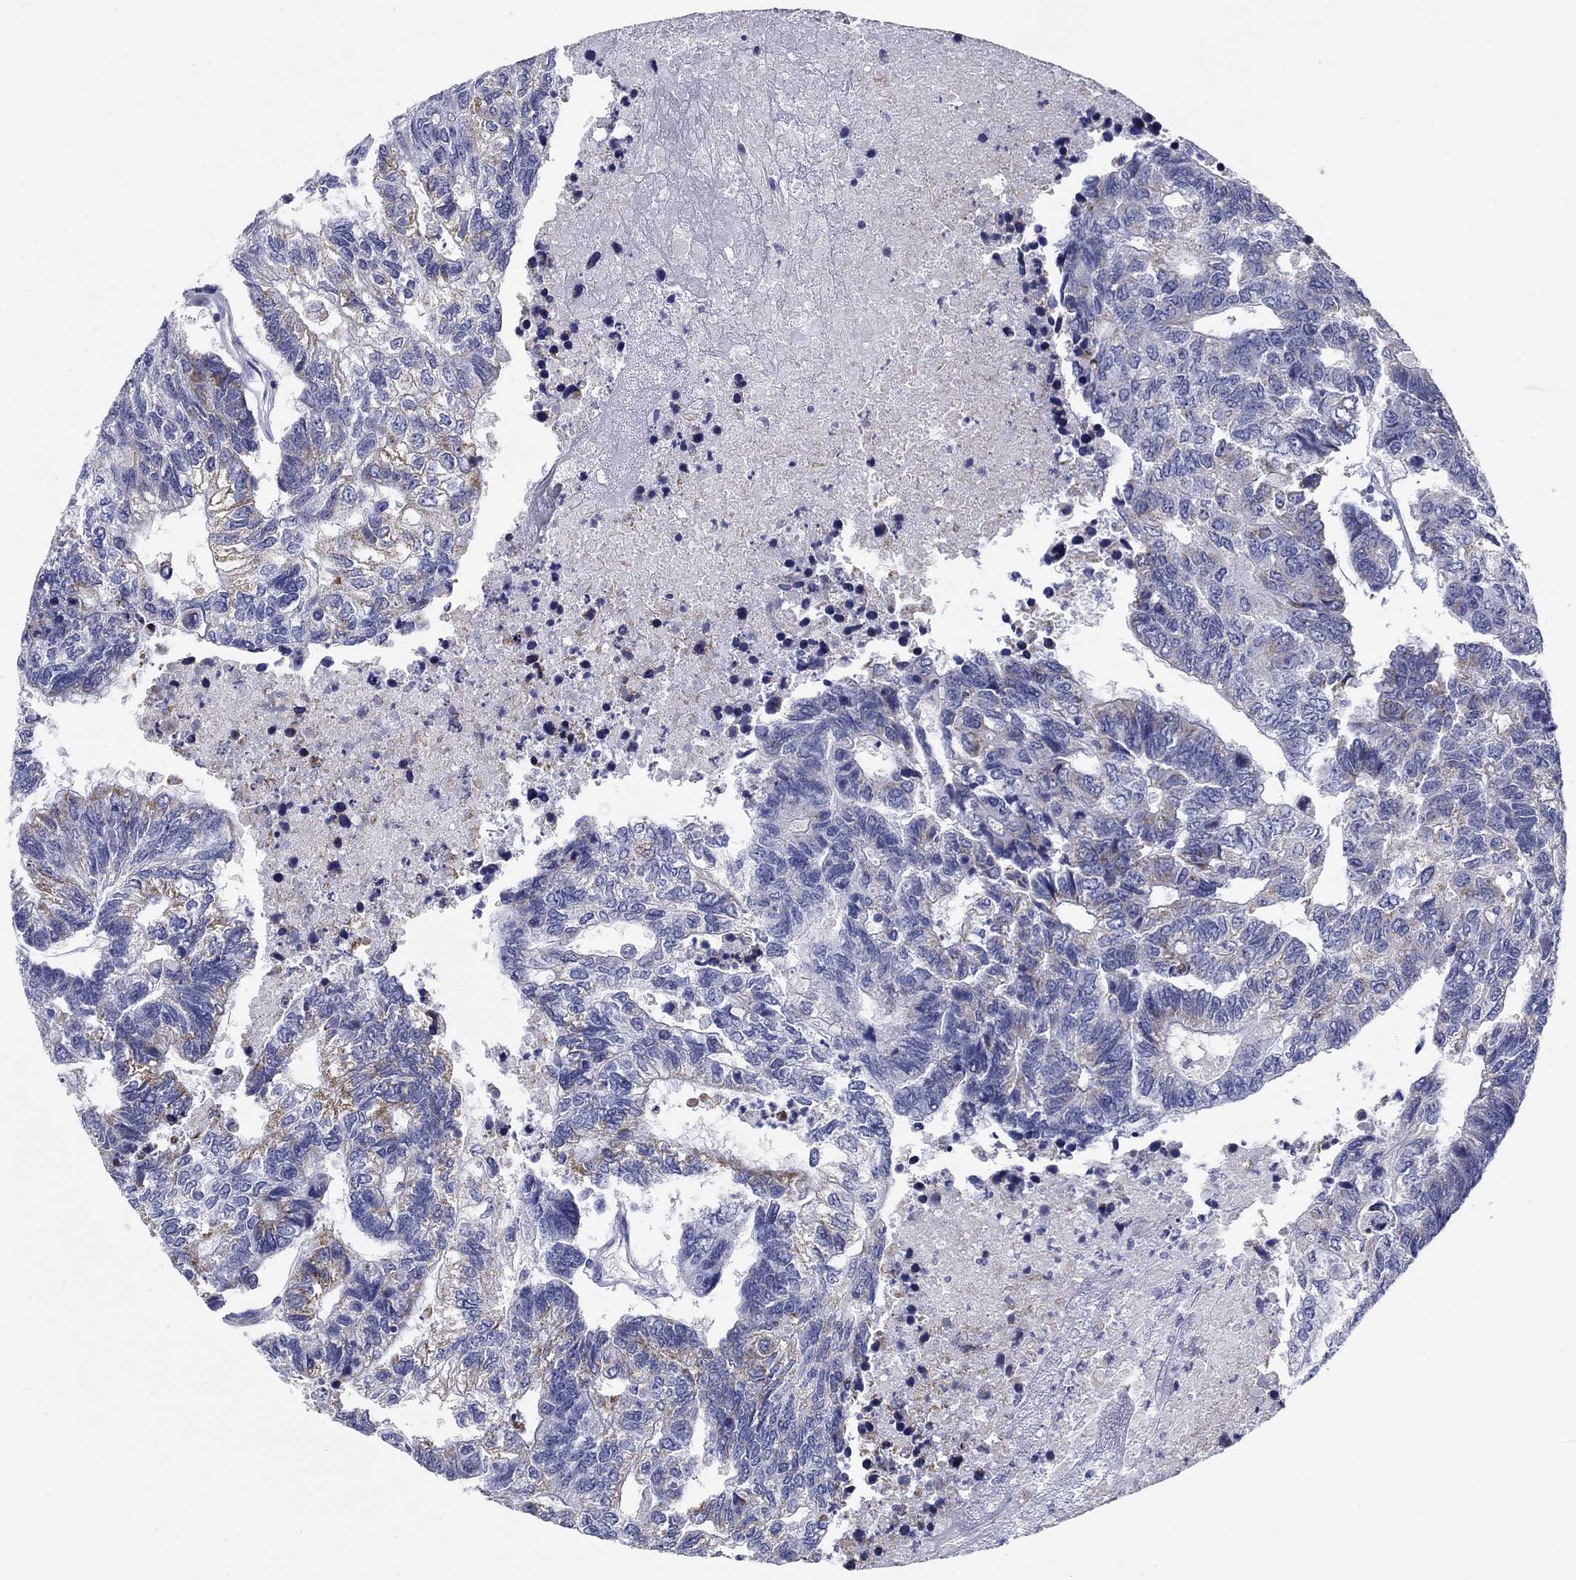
{"staining": {"intensity": "moderate", "quantity": "<25%", "location": "cytoplasmic/membranous"}, "tissue": "colorectal cancer", "cell_type": "Tumor cells", "image_type": "cancer", "snomed": [{"axis": "morphology", "description": "Adenocarcinoma, NOS"}, {"axis": "topography", "description": "Colon"}], "caption": "Protein staining of colorectal cancer (adenocarcinoma) tissue exhibits moderate cytoplasmic/membranous expression in about <25% of tumor cells.", "gene": "UPB1", "patient": {"sex": "female", "age": 48}}